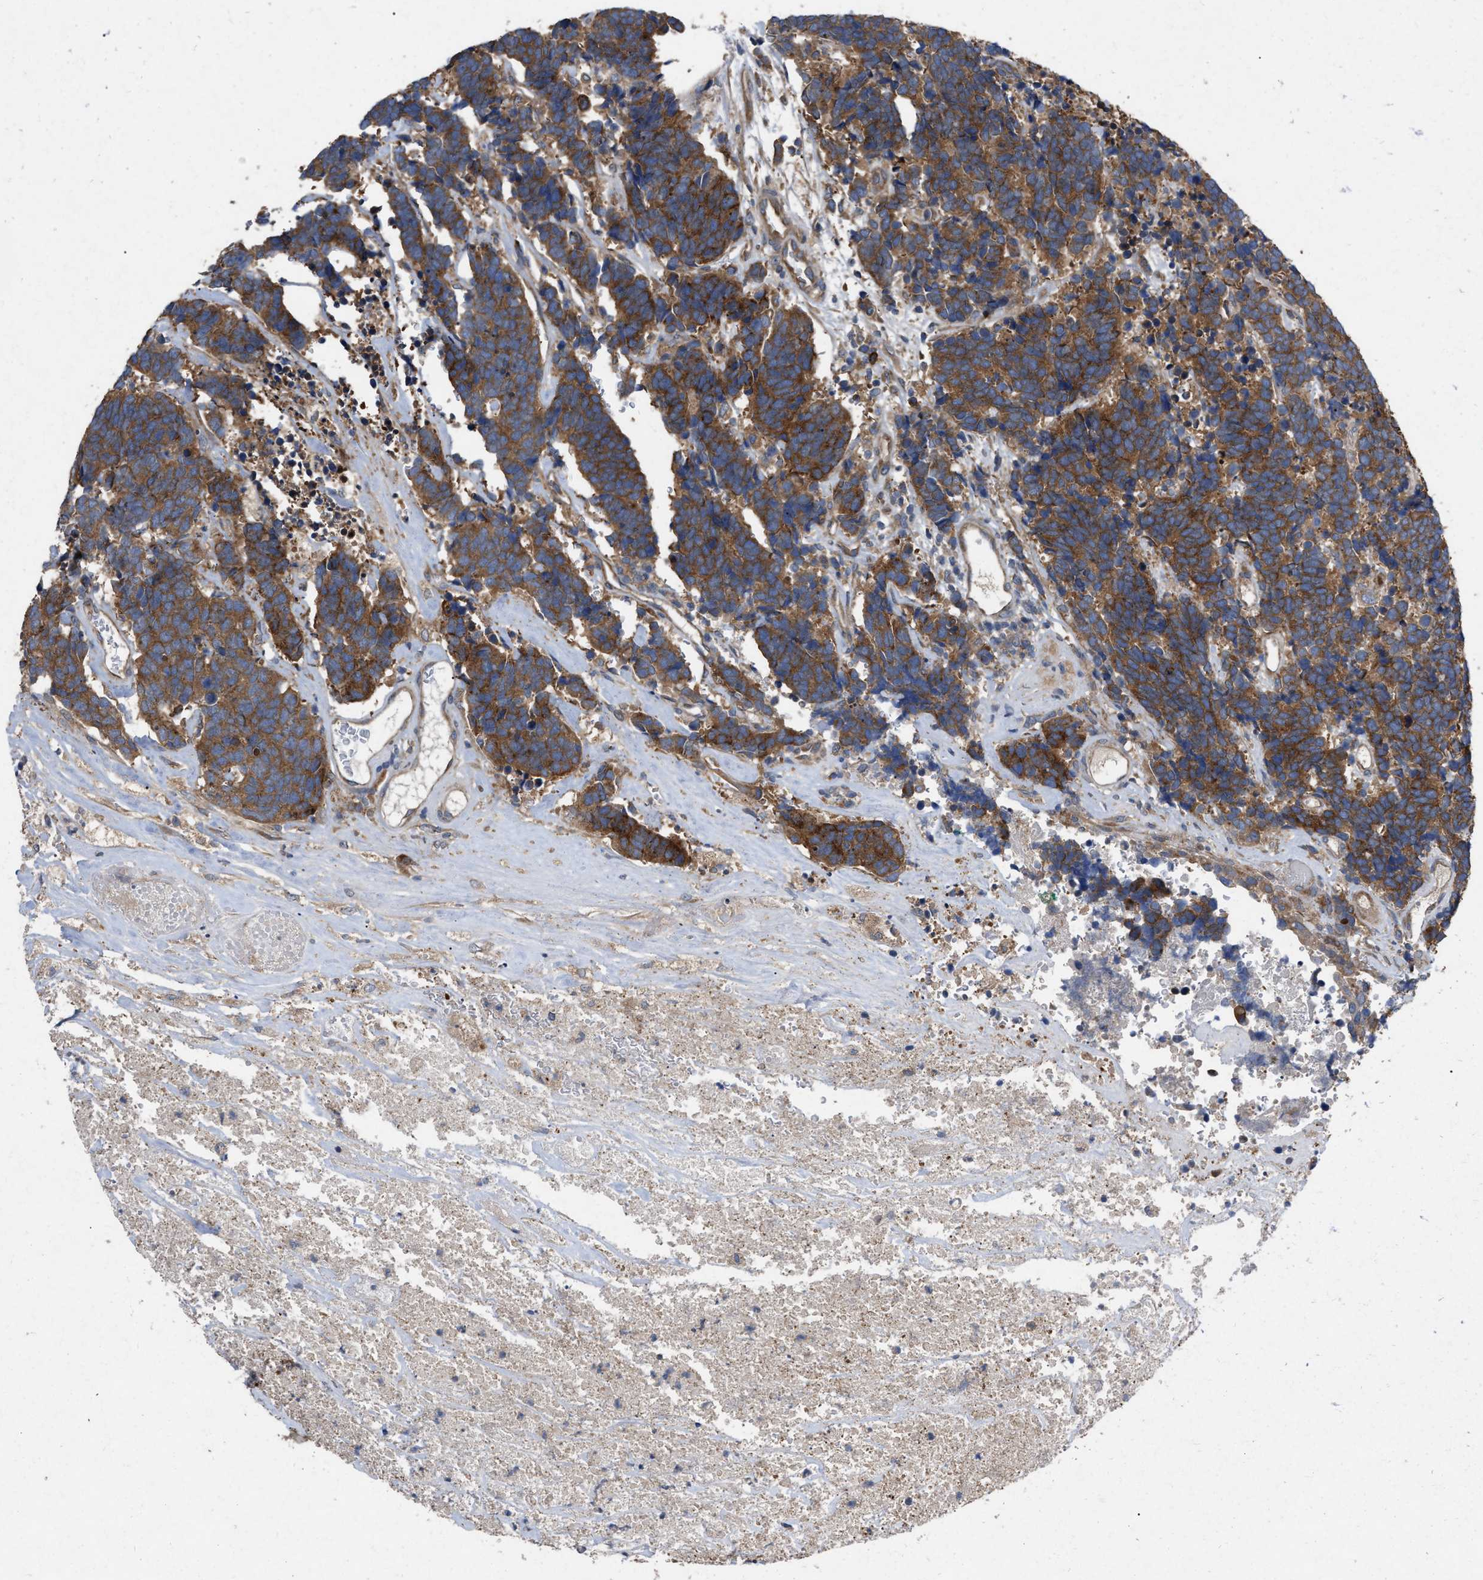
{"staining": {"intensity": "moderate", "quantity": ">75%", "location": "cytoplasmic/membranous"}, "tissue": "carcinoid", "cell_type": "Tumor cells", "image_type": "cancer", "snomed": [{"axis": "morphology", "description": "Carcinoma, NOS"}, {"axis": "morphology", "description": "Carcinoid, malignant, NOS"}, {"axis": "topography", "description": "Urinary bladder"}], "caption": "Immunohistochemical staining of human carcinoid exhibits moderate cytoplasmic/membranous protein expression in about >75% of tumor cells. The protein is stained brown, and the nuclei are stained in blue (DAB (3,3'-diaminobenzidine) IHC with brightfield microscopy, high magnification).", "gene": "CDKN2C", "patient": {"sex": "male", "age": 57}}